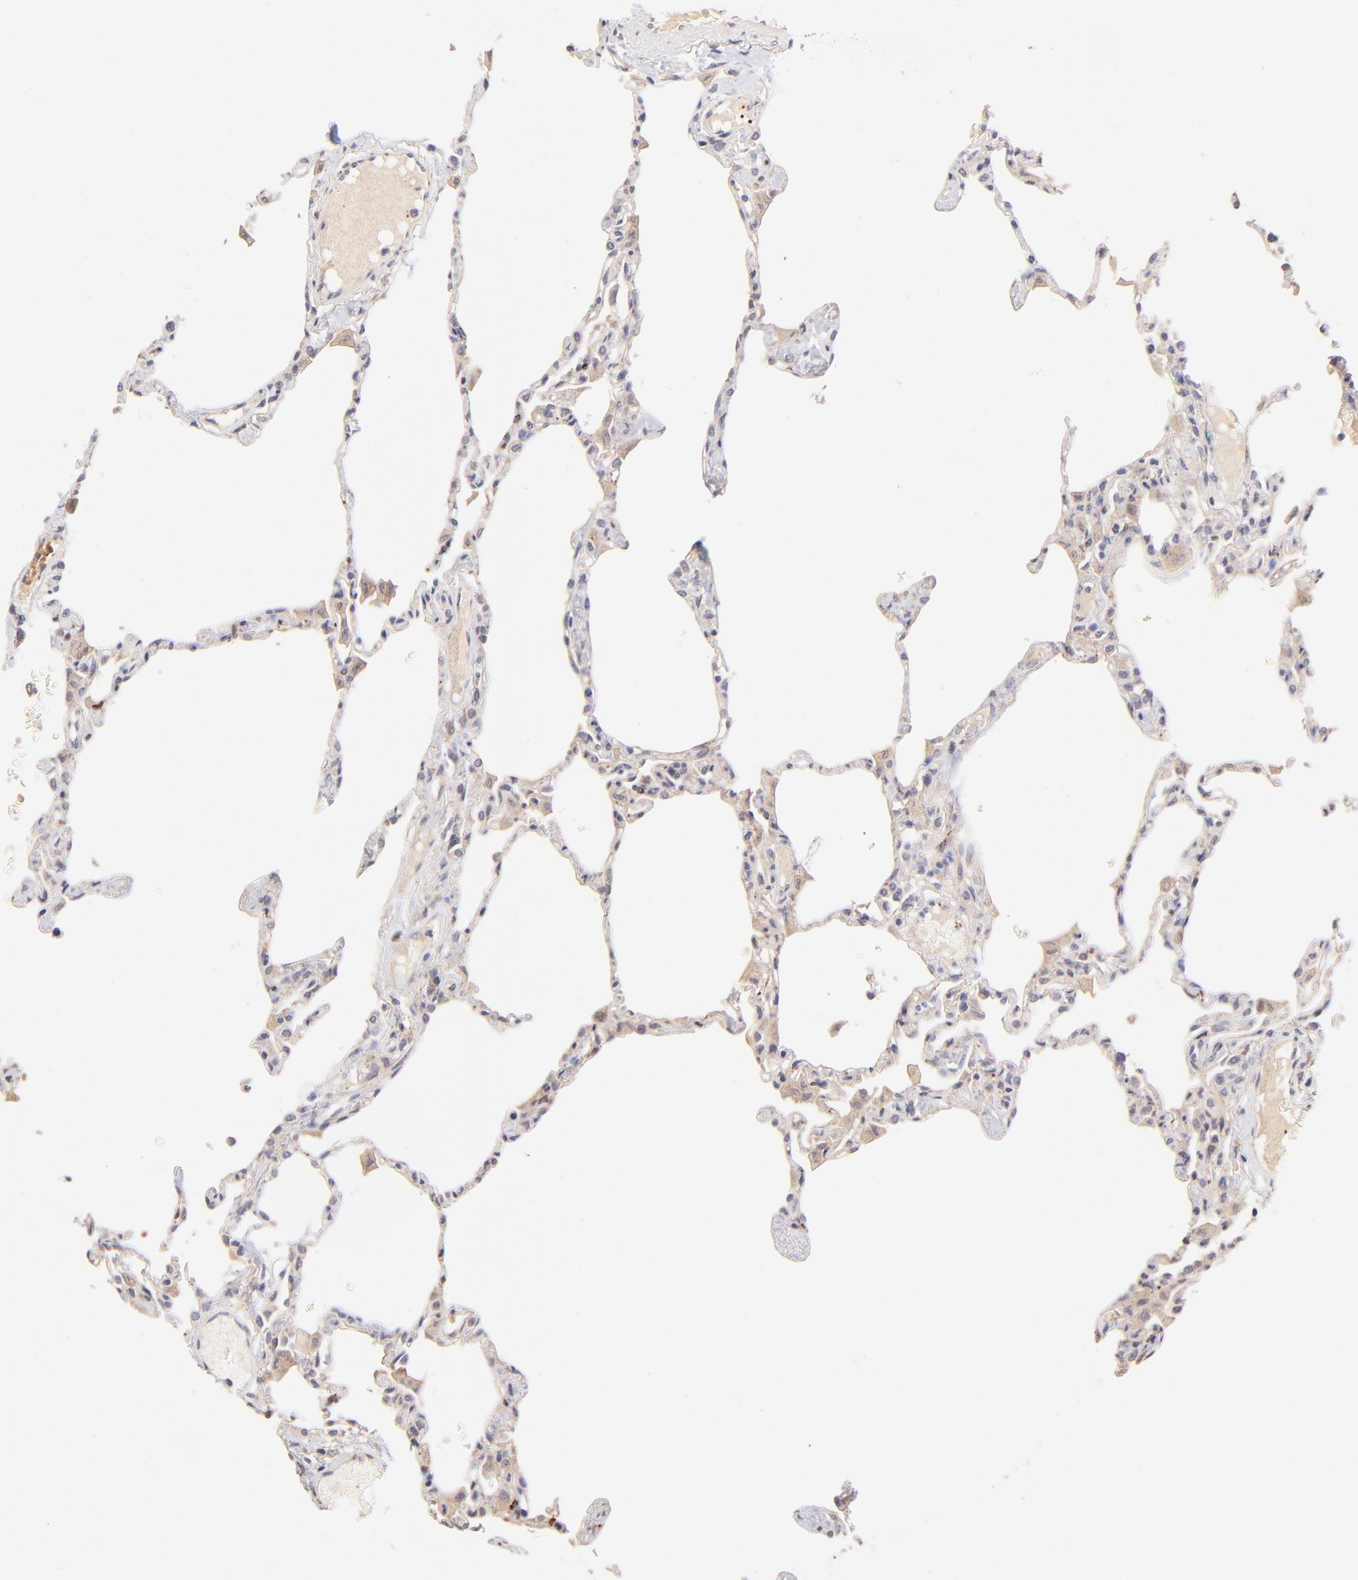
{"staining": {"intensity": "weak", "quantity": "25%-75%", "location": "cytoplasmic/membranous"}, "tissue": "lung", "cell_type": "Alveolar cells", "image_type": "normal", "snomed": [{"axis": "morphology", "description": "Normal tissue, NOS"}, {"axis": "topography", "description": "Lung"}], "caption": "Protein expression analysis of normal human lung reveals weak cytoplasmic/membranous expression in about 25%-75% of alveolar cells.", "gene": "SPARC", "patient": {"sex": "female", "age": 49}}